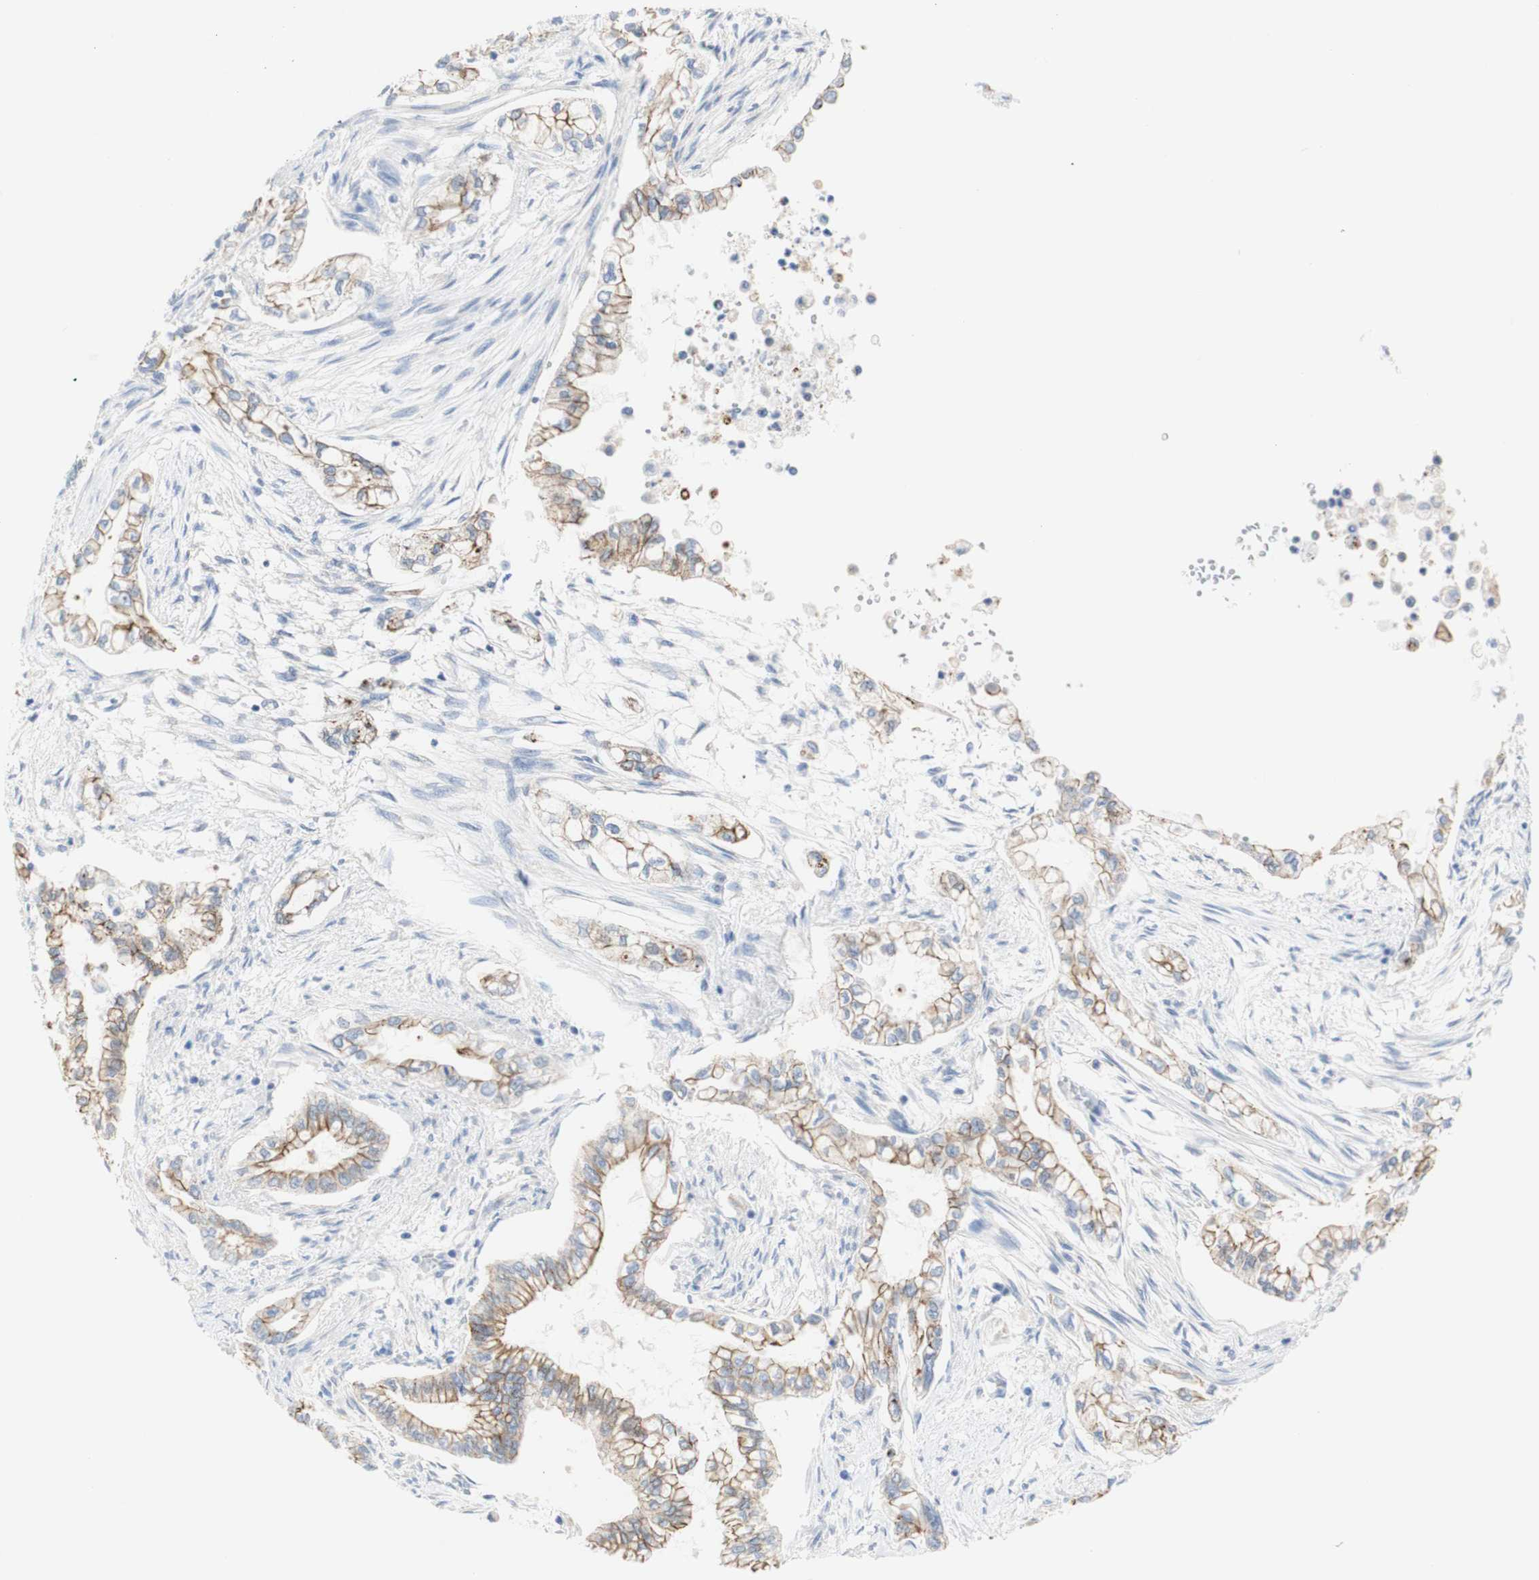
{"staining": {"intensity": "moderate", "quantity": ">75%", "location": "cytoplasmic/membranous"}, "tissue": "pancreatic cancer", "cell_type": "Tumor cells", "image_type": "cancer", "snomed": [{"axis": "morphology", "description": "Normal tissue, NOS"}, {"axis": "topography", "description": "Pancreas"}], "caption": "Immunohistochemical staining of pancreatic cancer demonstrates moderate cytoplasmic/membranous protein staining in about >75% of tumor cells.", "gene": "DSC2", "patient": {"sex": "male", "age": 42}}